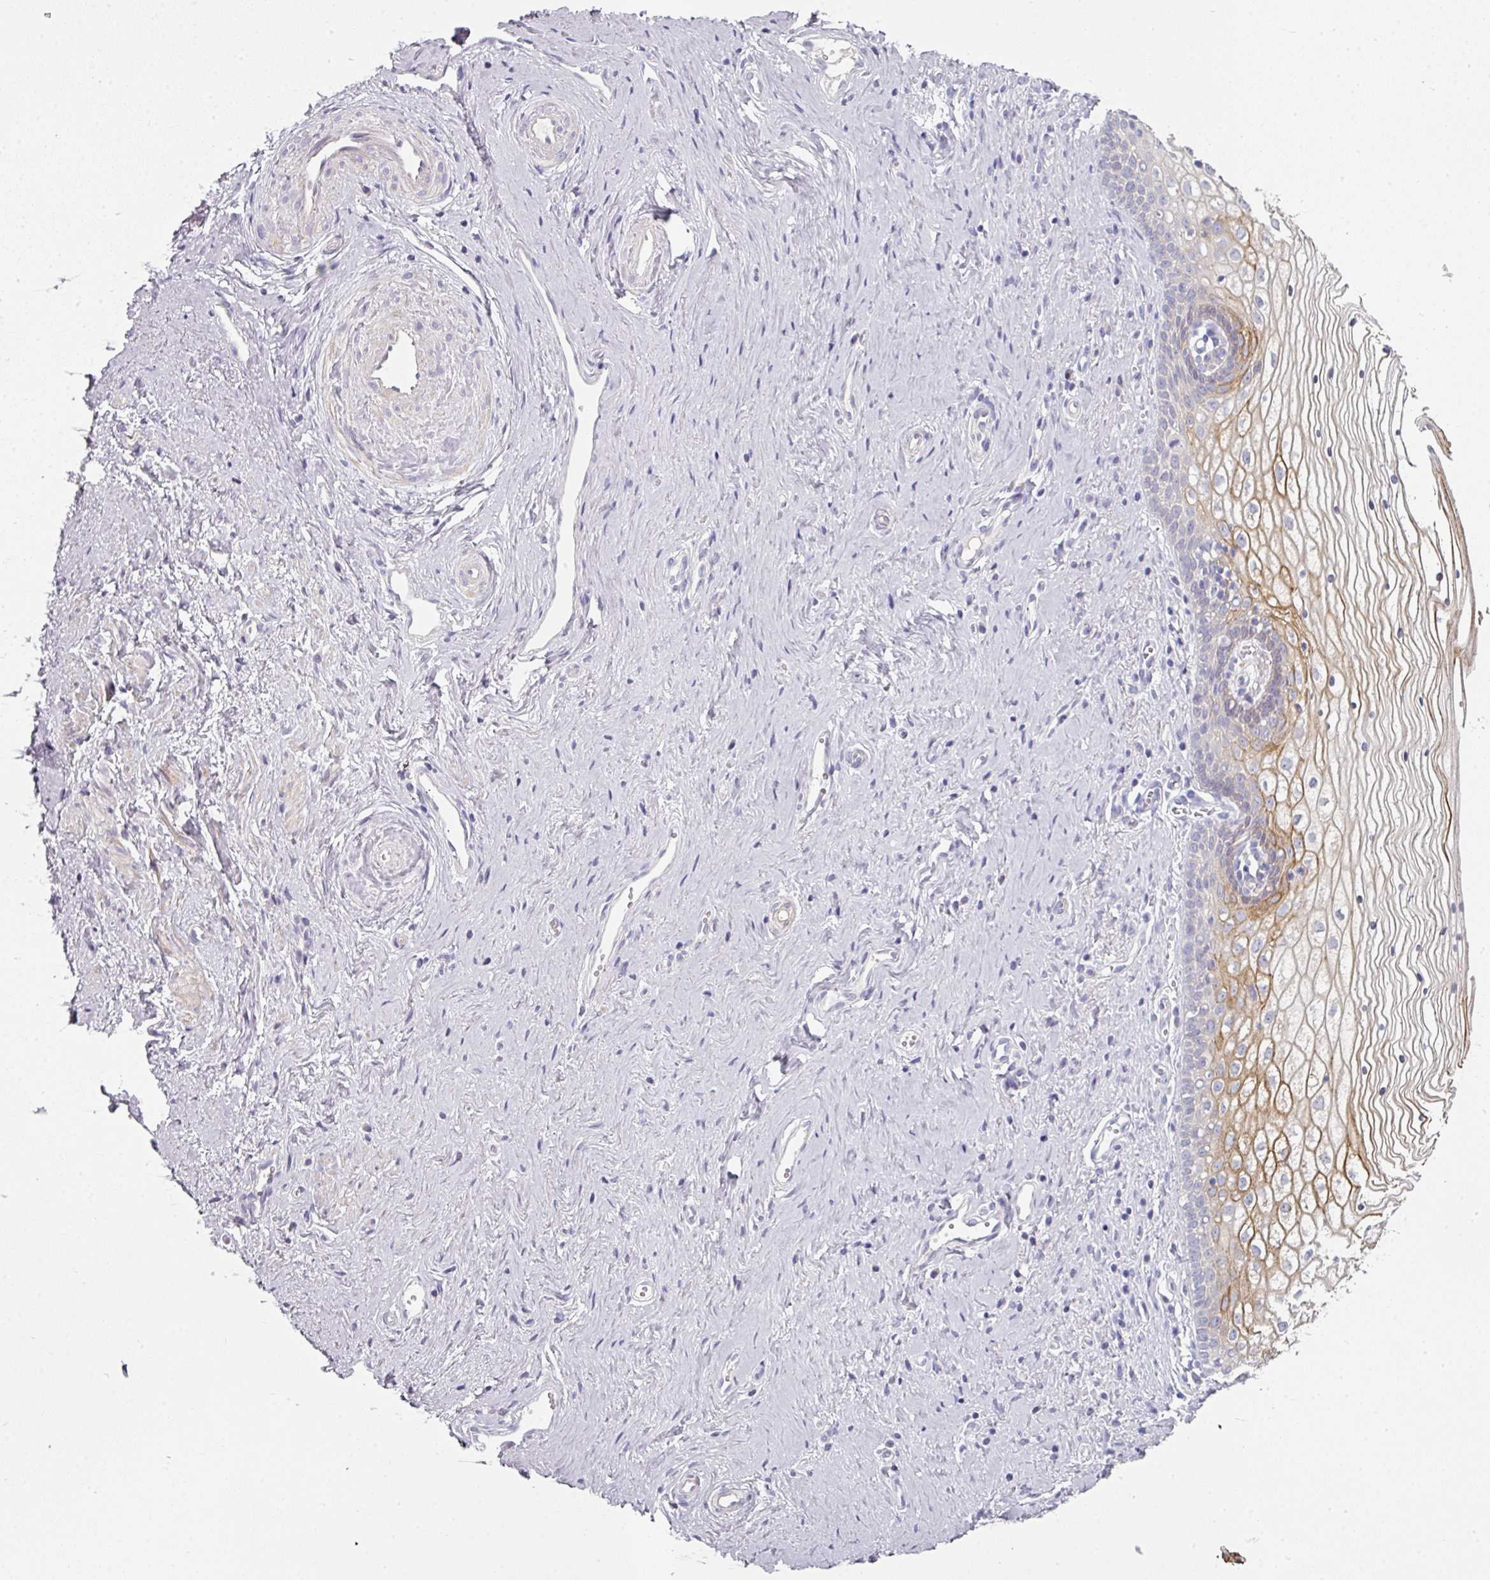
{"staining": {"intensity": "moderate", "quantity": "<25%", "location": "cytoplasmic/membranous"}, "tissue": "vagina", "cell_type": "Squamous epithelial cells", "image_type": "normal", "snomed": [{"axis": "morphology", "description": "Normal tissue, NOS"}, {"axis": "topography", "description": "Vagina"}], "caption": "Protein staining demonstrates moderate cytoplasmic/membranous positivity in approximately <25% of squamous epithelial cells in normal vagina.", "gene": "FHAD1", "patient": {"sex": "female", "age": 59}}